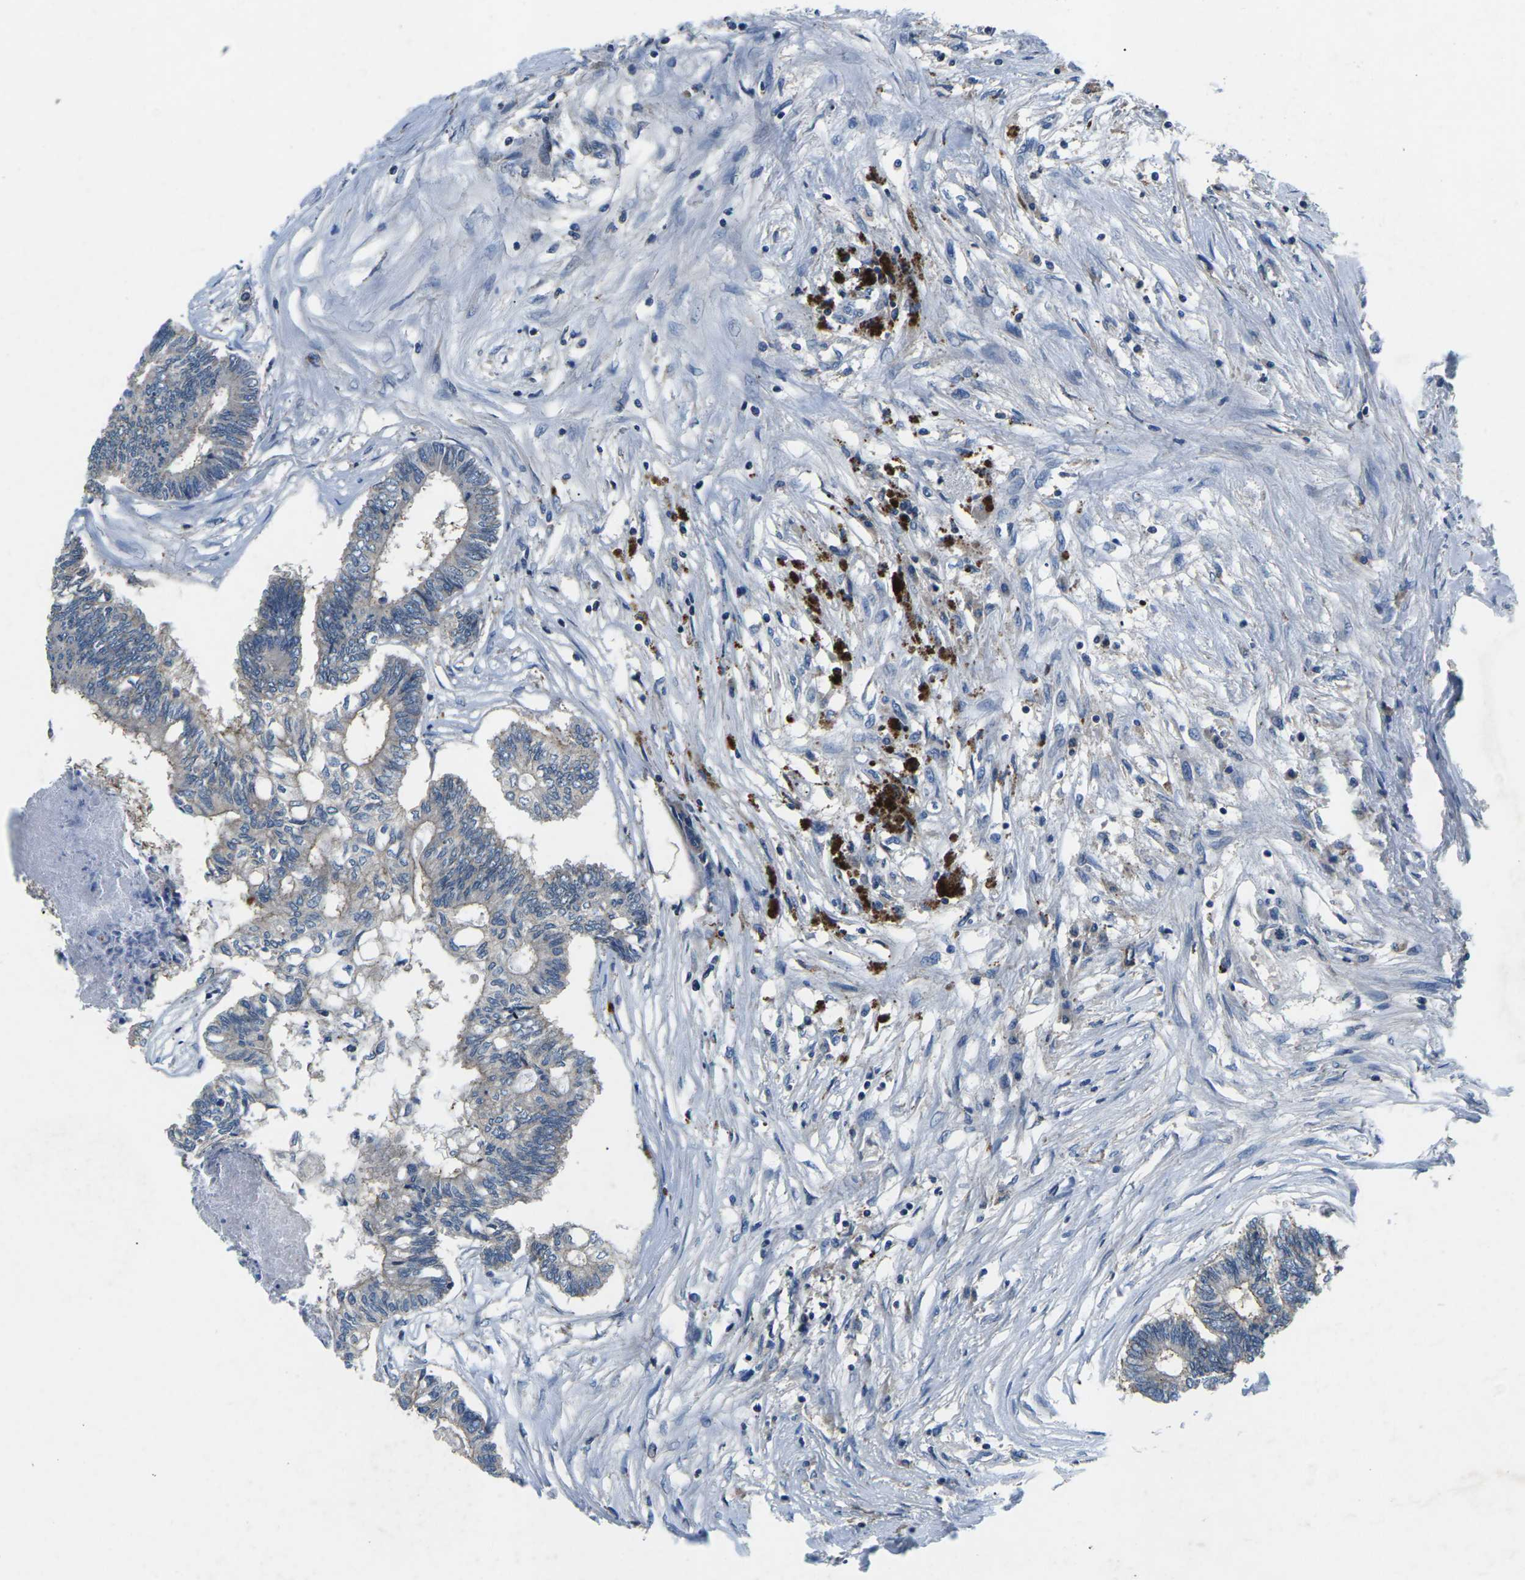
{"staining": {"intensity": "negative", "quantity": "none", "location": "none"}, "tissue": "colorectal cancer", "cell_type": "Tumor cells", "image_type": "cancer", "snomed": [{"axis": "morphology", "description": "Adenocarcinoma, NOS"}, {"axis": "topography", "description": "Rectum"}], "caption": "A high-resolution histopathology image shows immunohistochemistry (IHC) staining of colorectal cancer (adenocarcinoma), which shows no significant positivity in tumor cells.", "gene": "PDCD6IP", "patient": {"sex": "male", "age": 63}}